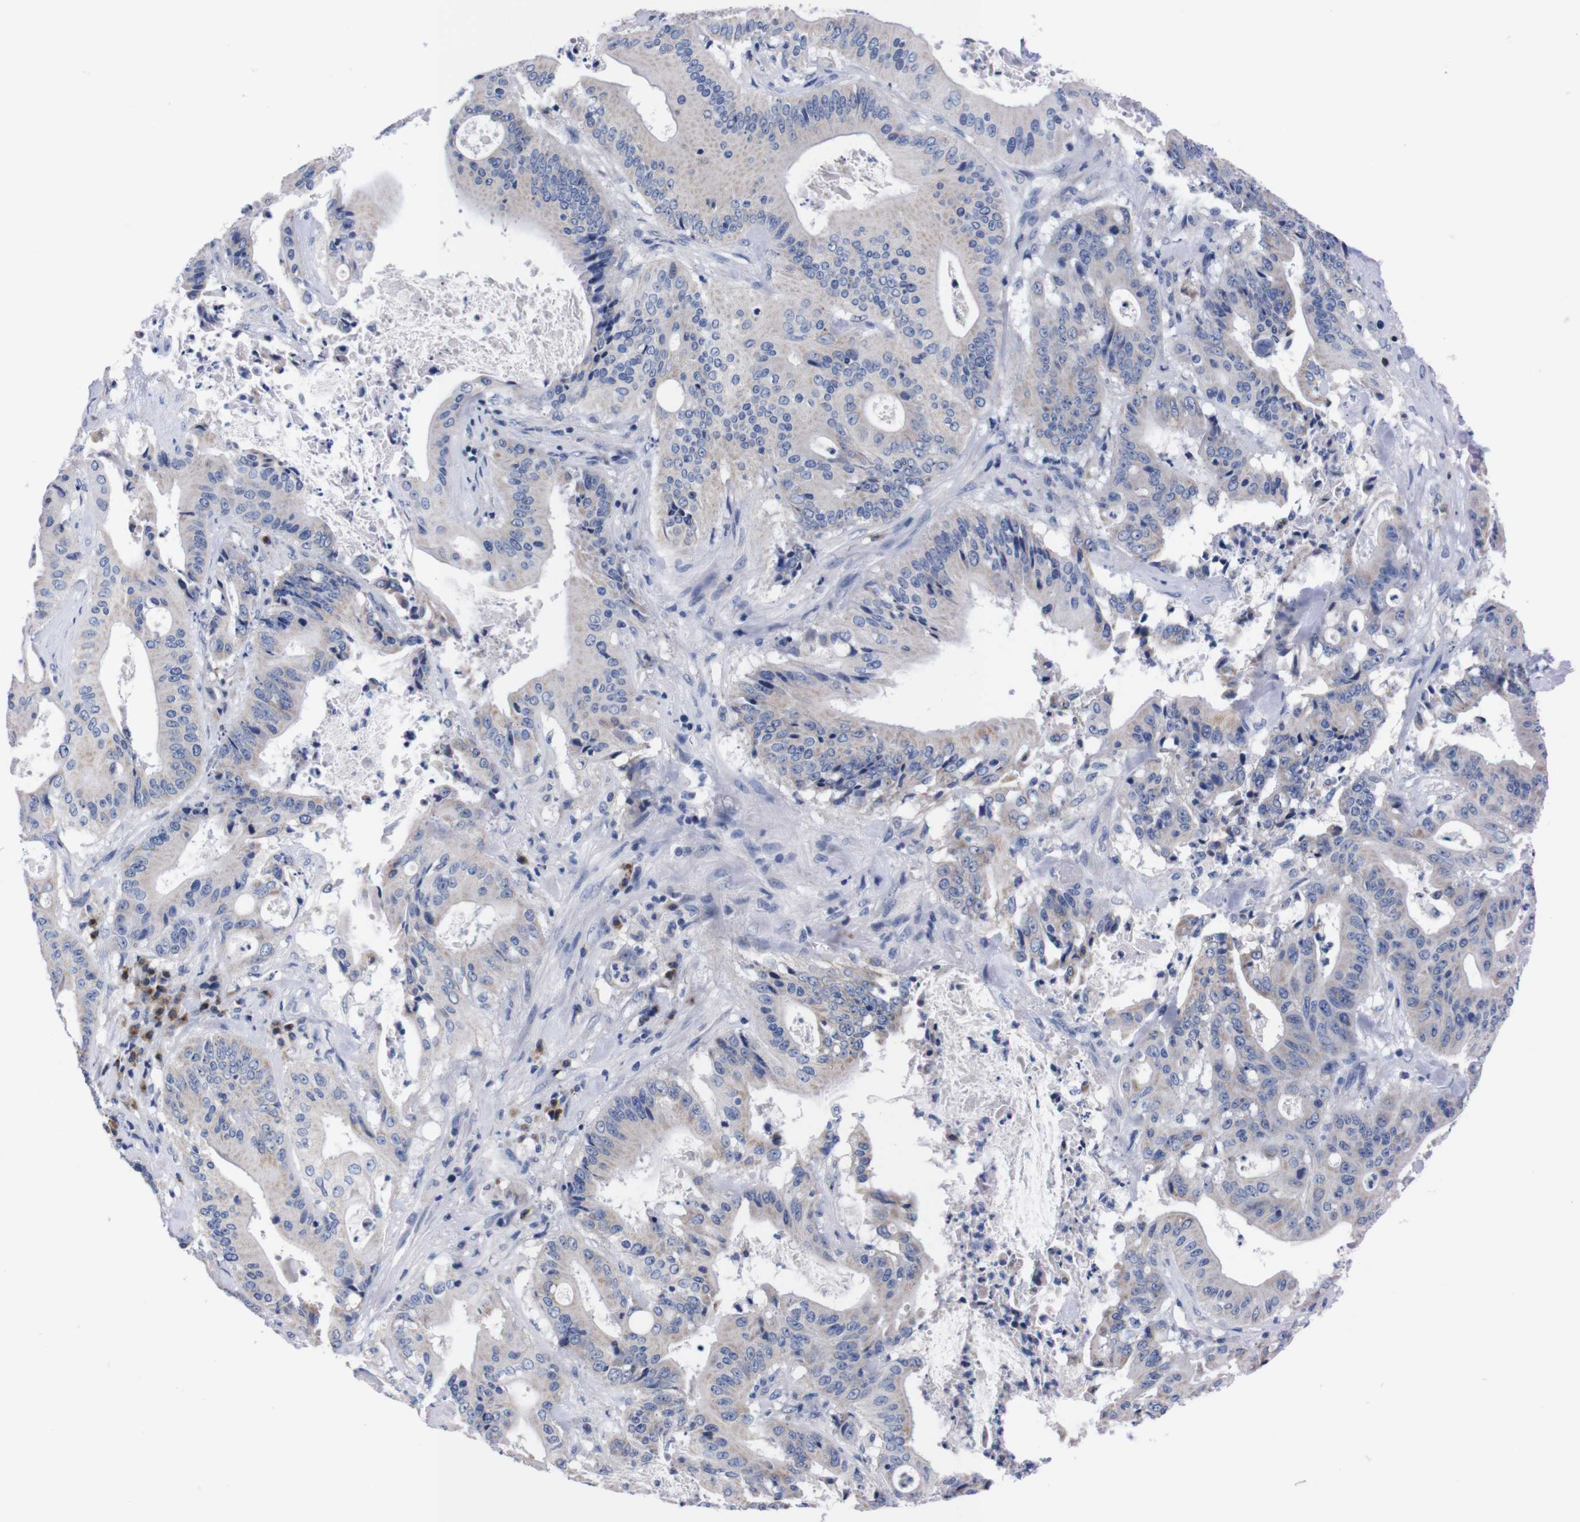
{"staining": {"intensity": "negative", "quantity": "none", "location": "none"}, "tissue": "pancreatic cancer", "cell_type": "Tumor cells", "image_type": "cancer", "snomed": [{"axis": "morphology", "description": "Normal tissue, NOS"}, {"axis": "topography", "description": "Lymph node"}], "caption": "DAB immunohistochemical staining of human pancreatic cancer demonstrates no significant positivity in tumor cells.", "gene": "FAM210A", "patient": {"sex": "male", "age": 62}}